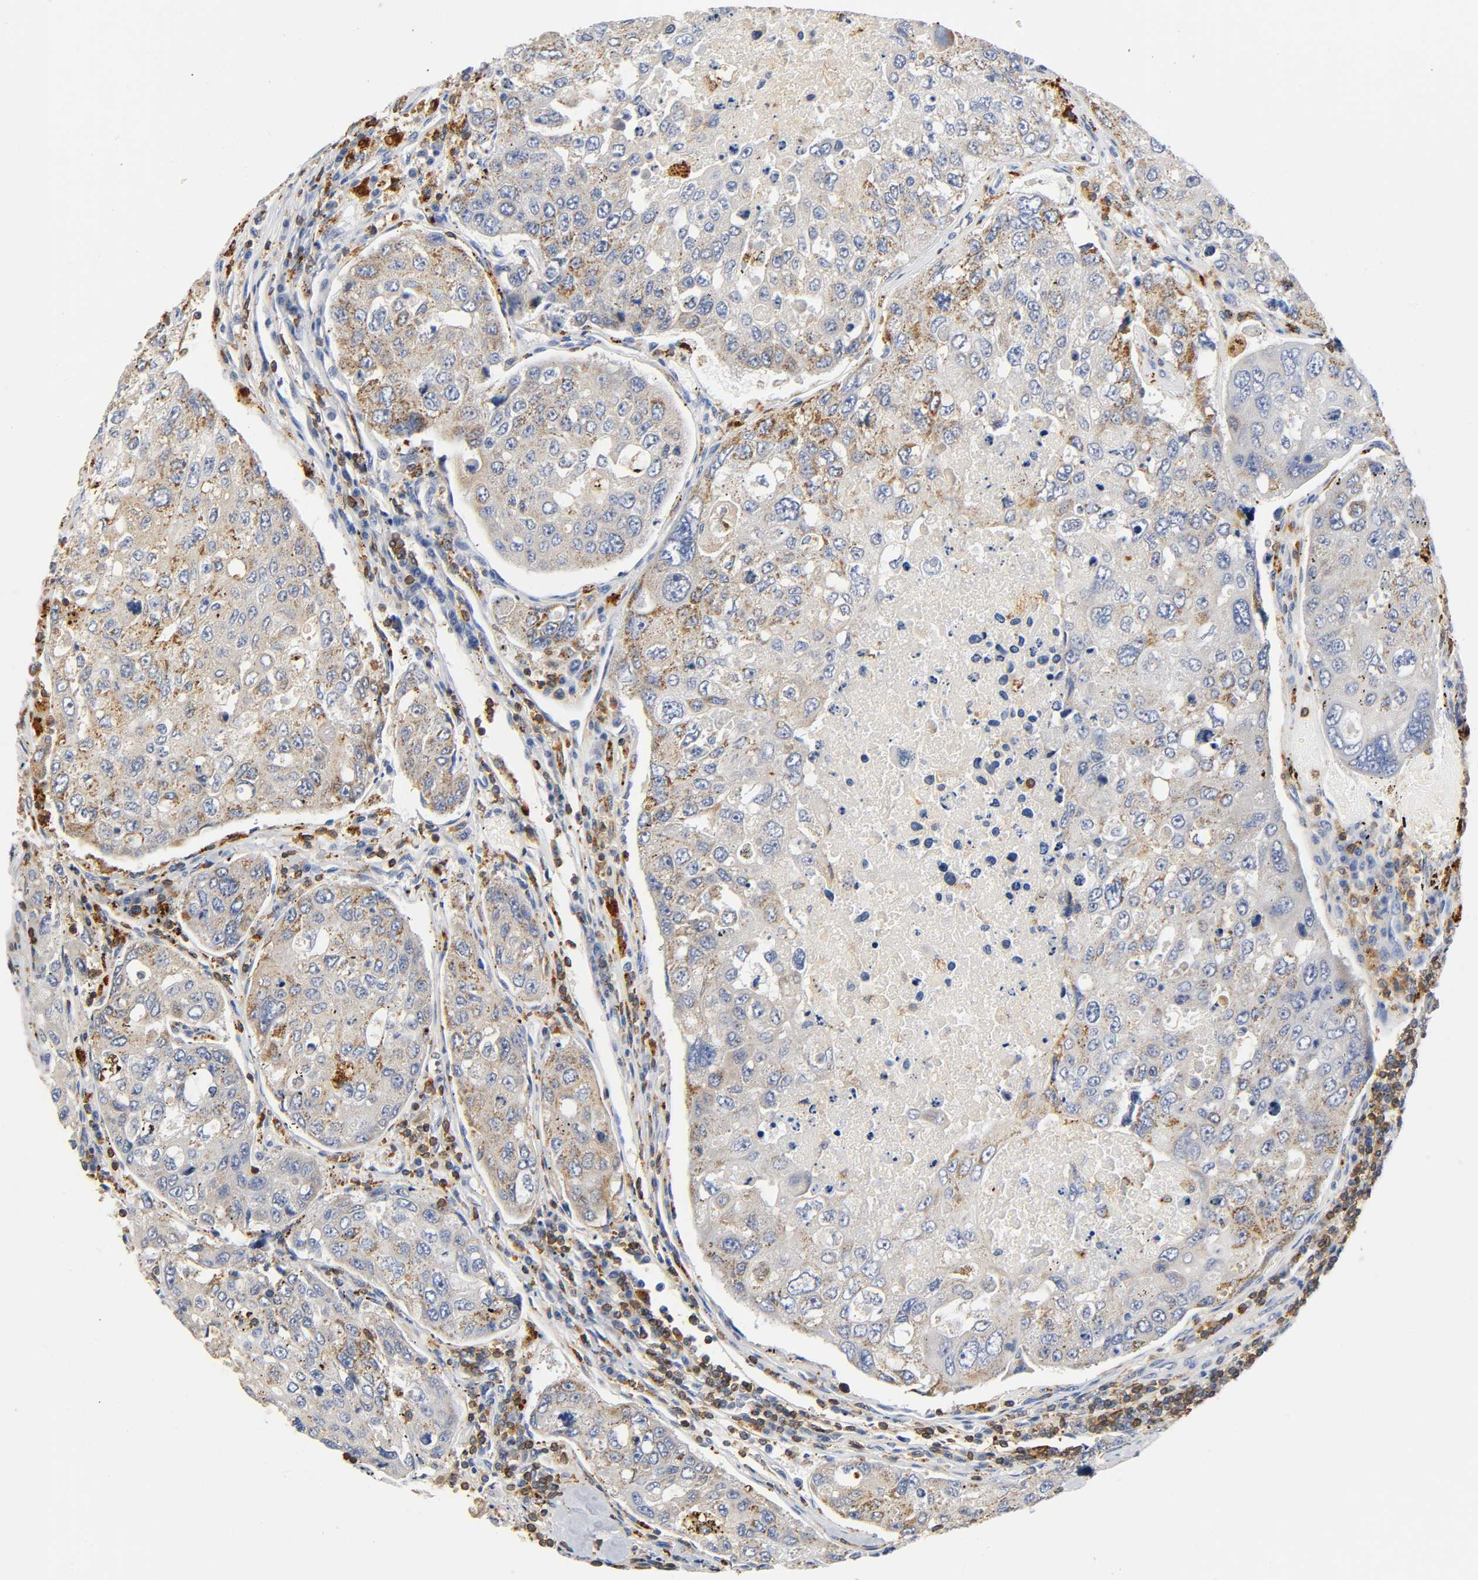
{"staining": {"intensity": "weak", "quantity": "25%-75%", "location": "cytoplasmic/membranous"}, "tissue": "urothelial cancer", "cell_type": "Tumor cells", "image_type": "cancer", "snomed": [{"axis": "morphology", "description": "Urothelial carcinoma, High grade"}, {"axis": "topography", "description": "Lymph node"}, {"axis": "topography", "description": "Urinary bladder"}], "caption": "Immunohistochemistry (DAB (3,3'-diaminobenzidine)) staining of urothelial carcinoma (high-grade) displays weak cytoplasmic/membranous protein staining in about 25%-75% of tumor cells.", "gene": "UCKL1", "patient": {"sex": "male", "age": 51}}